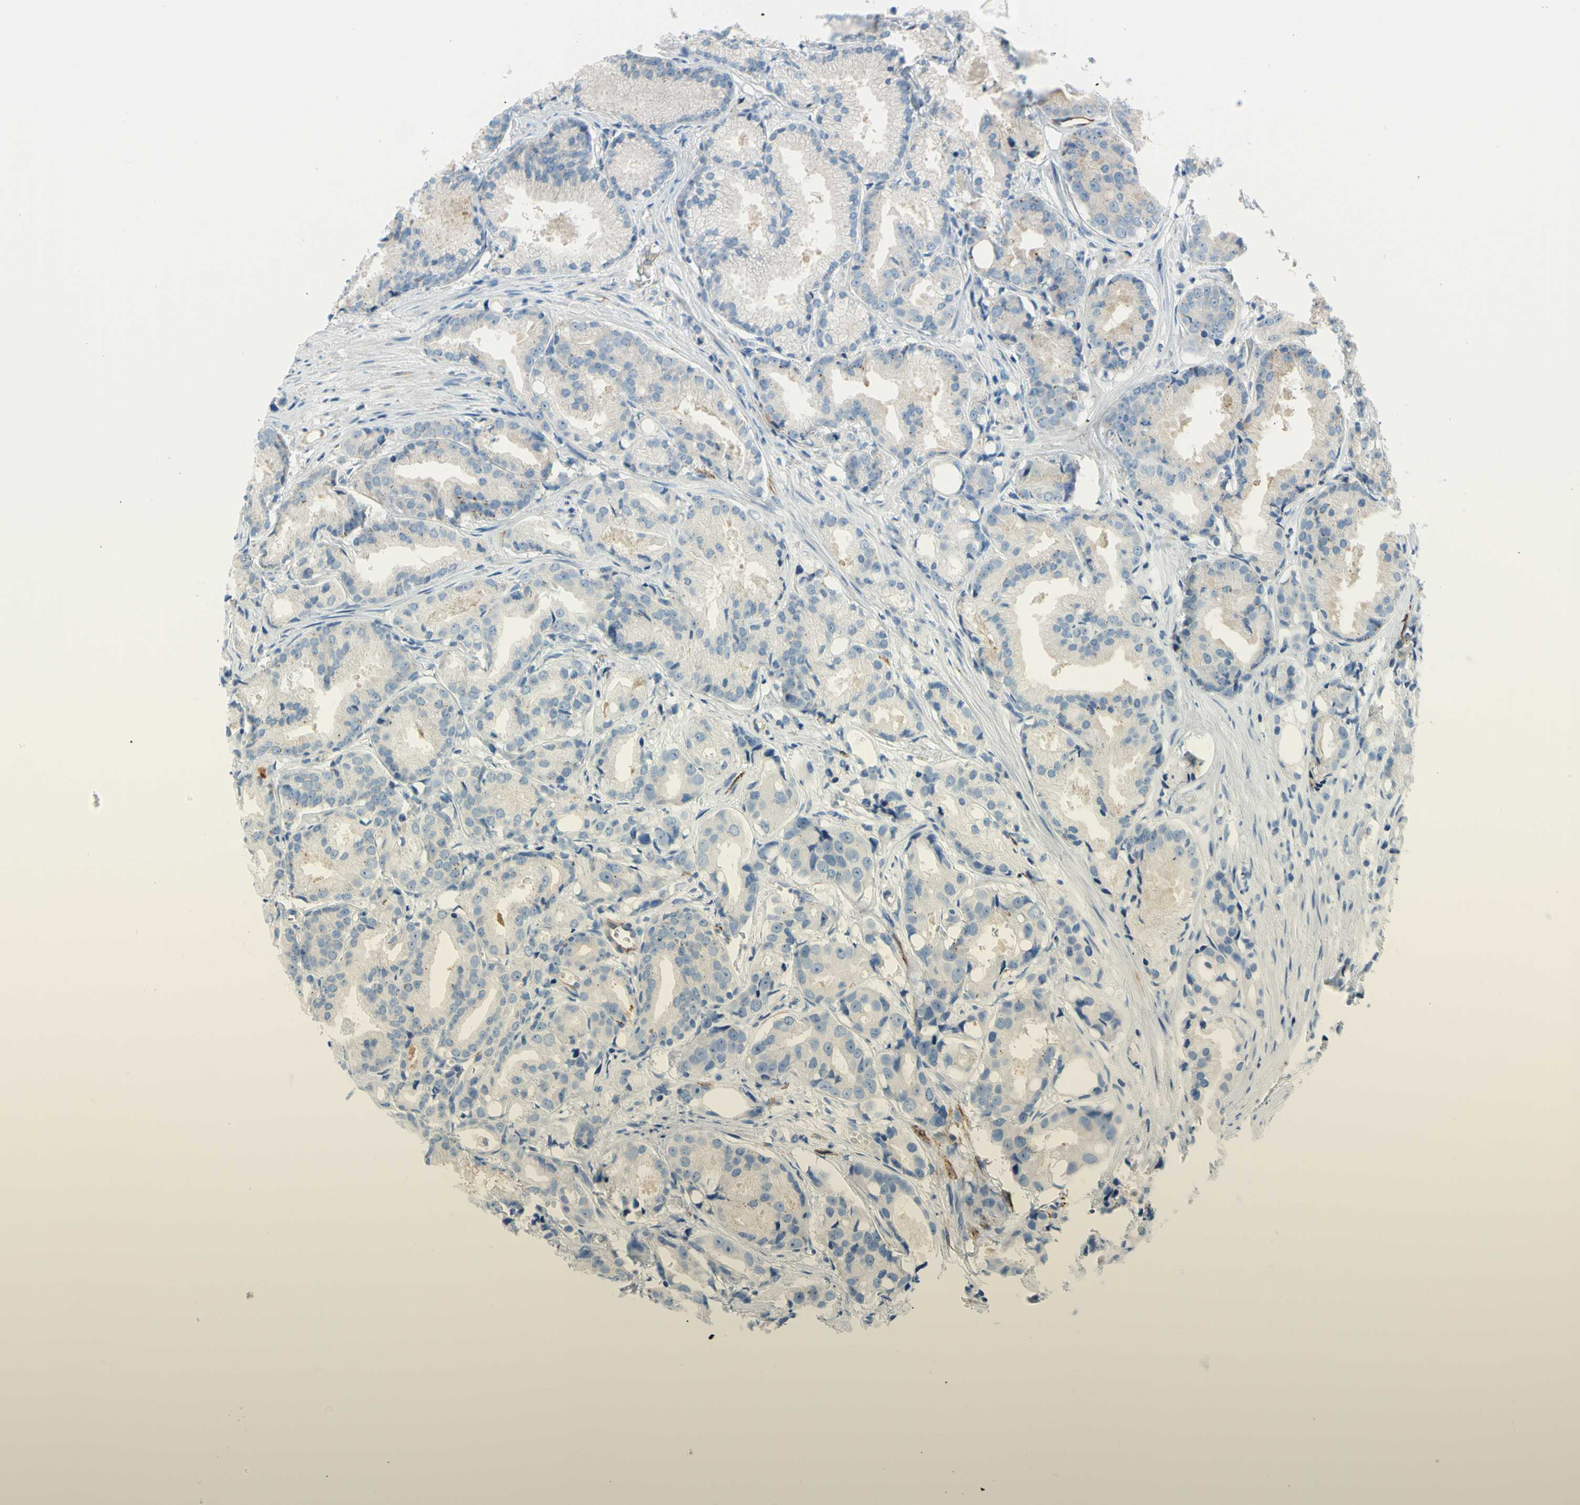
{"staining": {"intensity": "negative", "quantity": "none", "location": "none"}, "tissue": "prostate cancer", "cell_type": "Tumor cells", "image_type": "cancer", "snomed": [{"axis": "morphology", "description": "Adenocarcinoma, Low grade"}, {"axis": "topography", "description": "Prostate"}], "caption": "This is a photomicrograph of IHC staining of prostate low-grade adenocarcinoma, which shows no staining in tumor cells.", "gene": "PRRG2", "patient": {"sex": "male", "age": 72}}